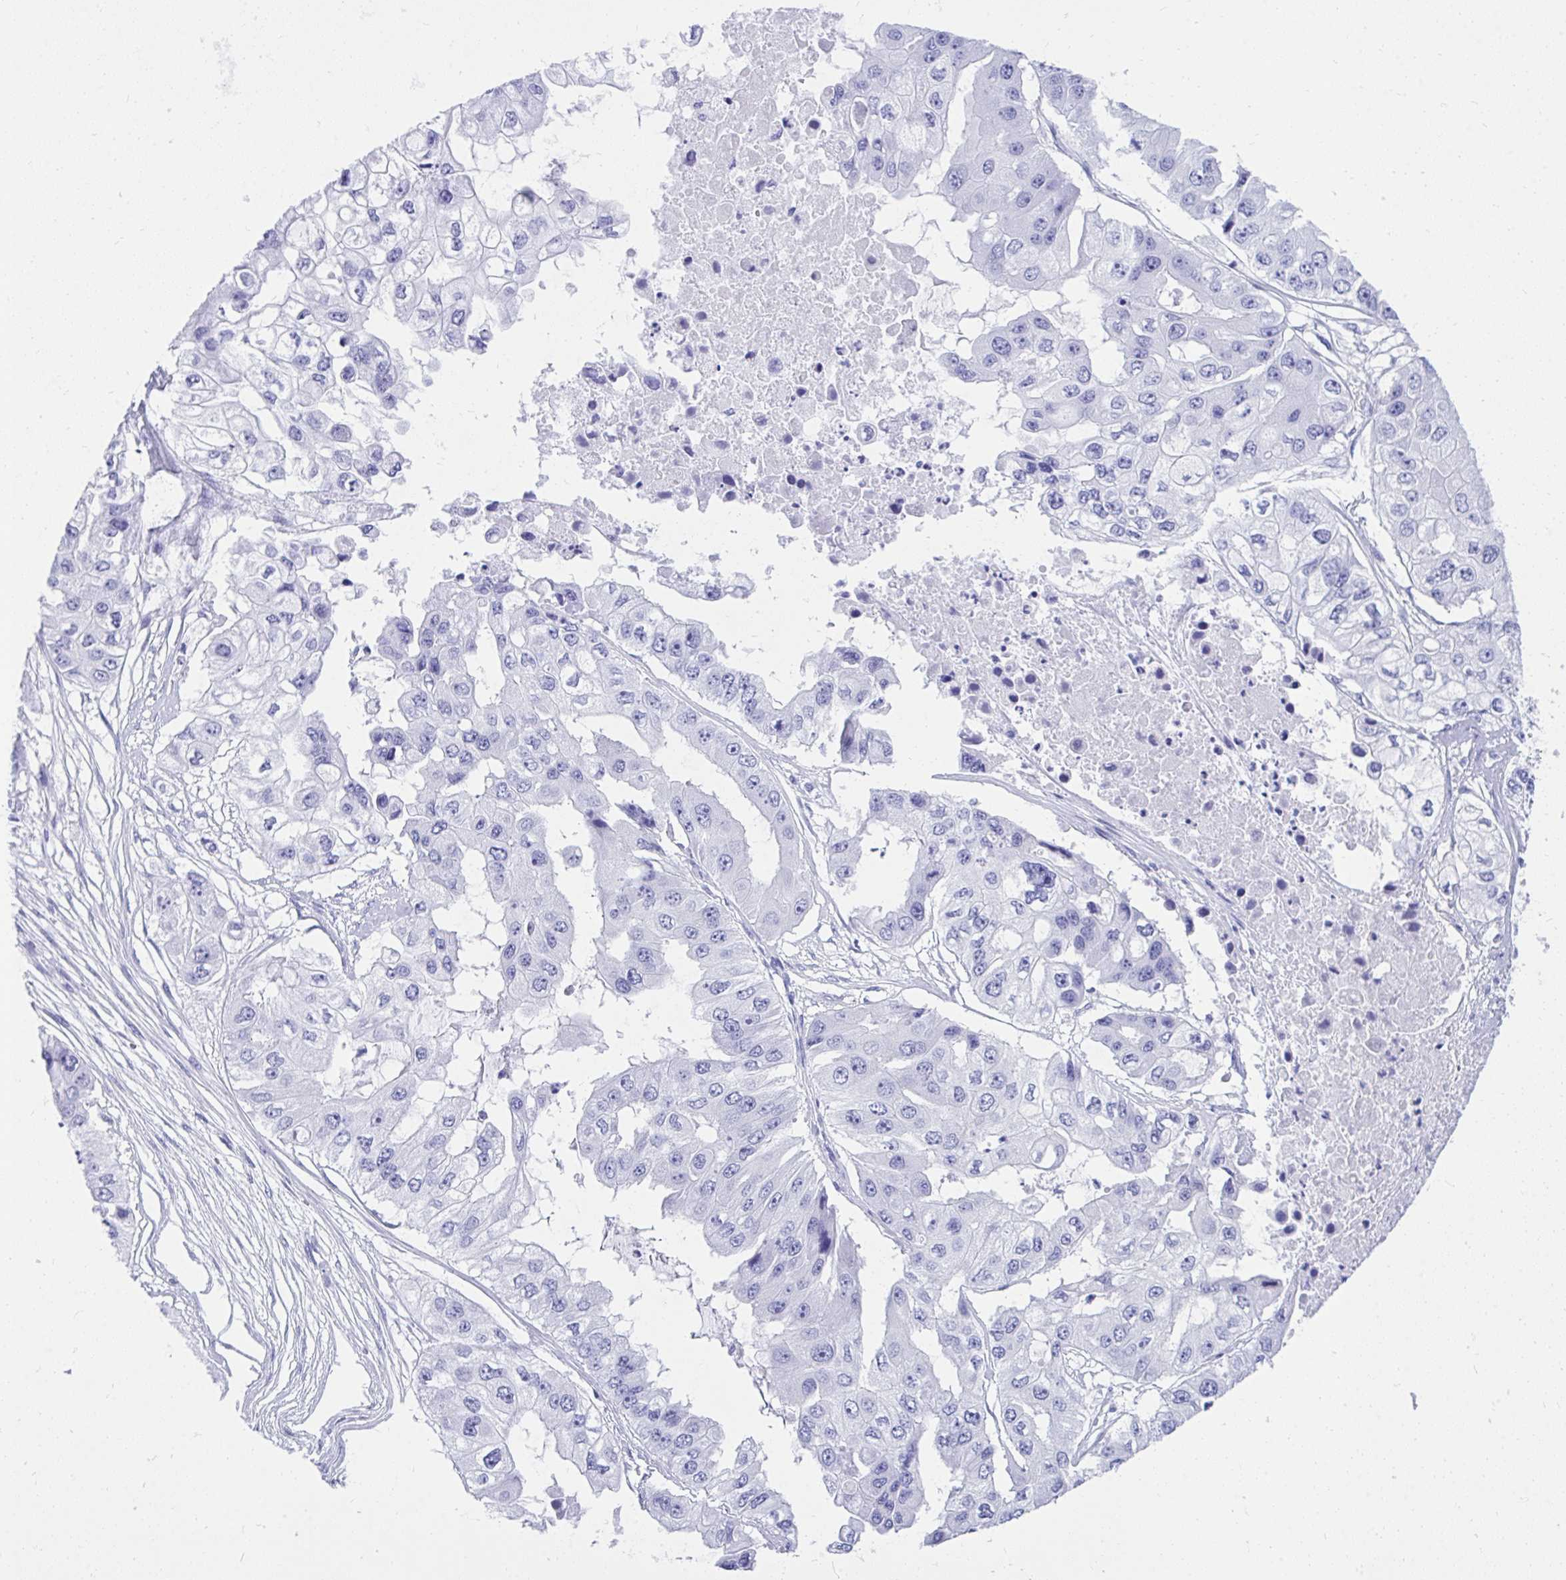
{"staining": {"intensity": "negative", "quantity": "none", "location": "none"}, "tissue": "ovarian cancer", "cell_type": "Tumor cells", "image_type": "cancer", "snomed": [{"axis": "morphology", "description": "Cystadenocarcinoma, serous, NOS"}, {"axis": "topography", "description": "Ovary"}], "caption": "Tumor cells are negative for protein expression in human ovarian serous cystadenocarcinoma. (Stains: DAB IHC with hematoxylin counter stain, Microscopy: brightfield microscopy at high magnification).", "gene": "KCNN4", "patient": {"sex": "female", "age": 56}}